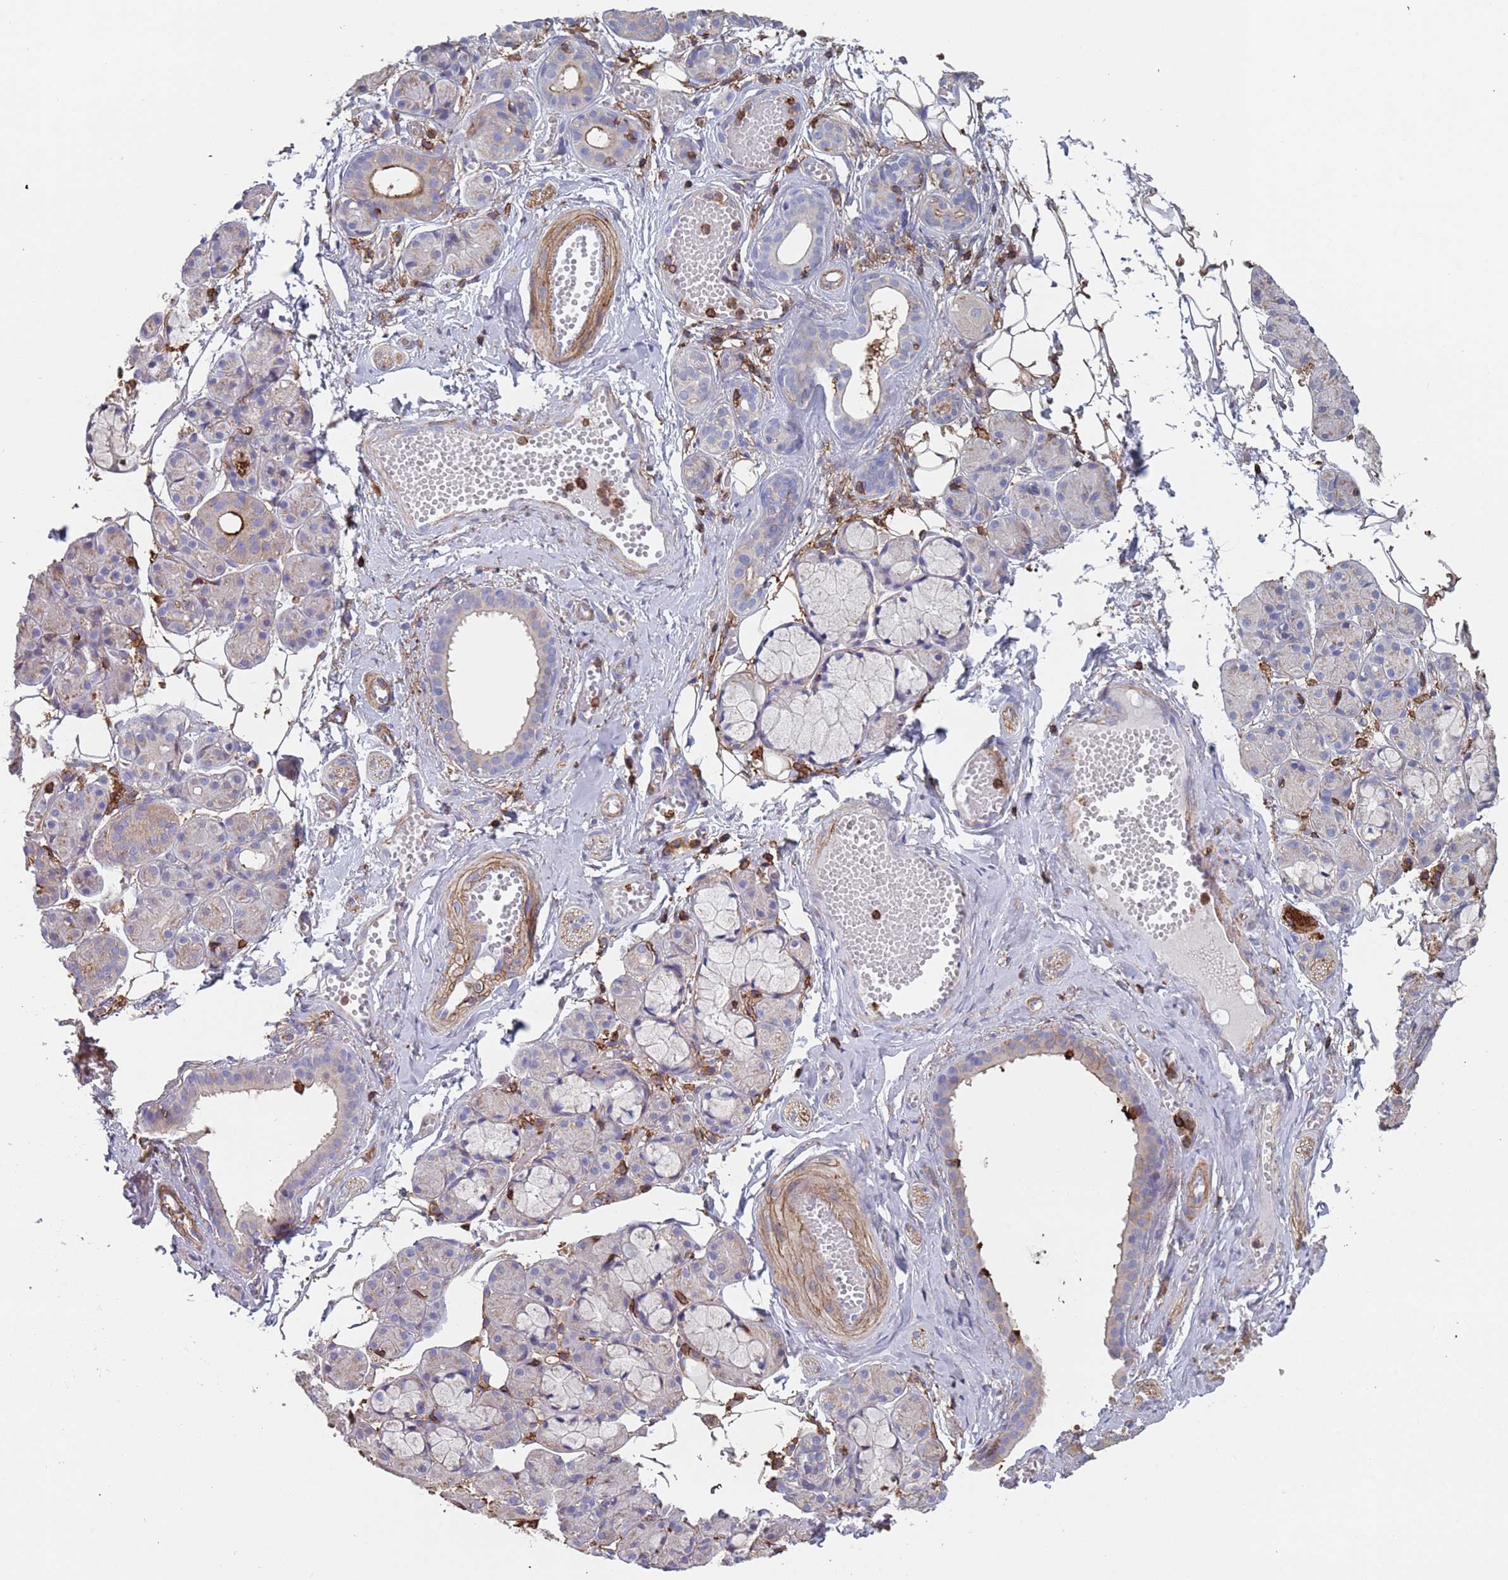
{"staining": {"intensity": "moderate", "quantity": "<25%", "location": "cytoplasmic/membranous"}, "tissue": "salivary gland", "cell_type": "Glandular cells", "image_type": "normal", "snomed": [{"axis": "morphology", "description": "Normal tissue, NOS"}, {"axis": "topography", "description": "Salivary gland"}], "caption": "Unremarkable salivary gland was stained to show a protein in brown. There is low levels of moderate cytoplasmic/membranous positivity in about <25% of glandular cells. (Stains: DAB in brown, nuclei in blue, Microscopy: brightfield microscopy at high magnification).", "gene": "RNF144A", "patient": {"sex": "male", "age": 63}}